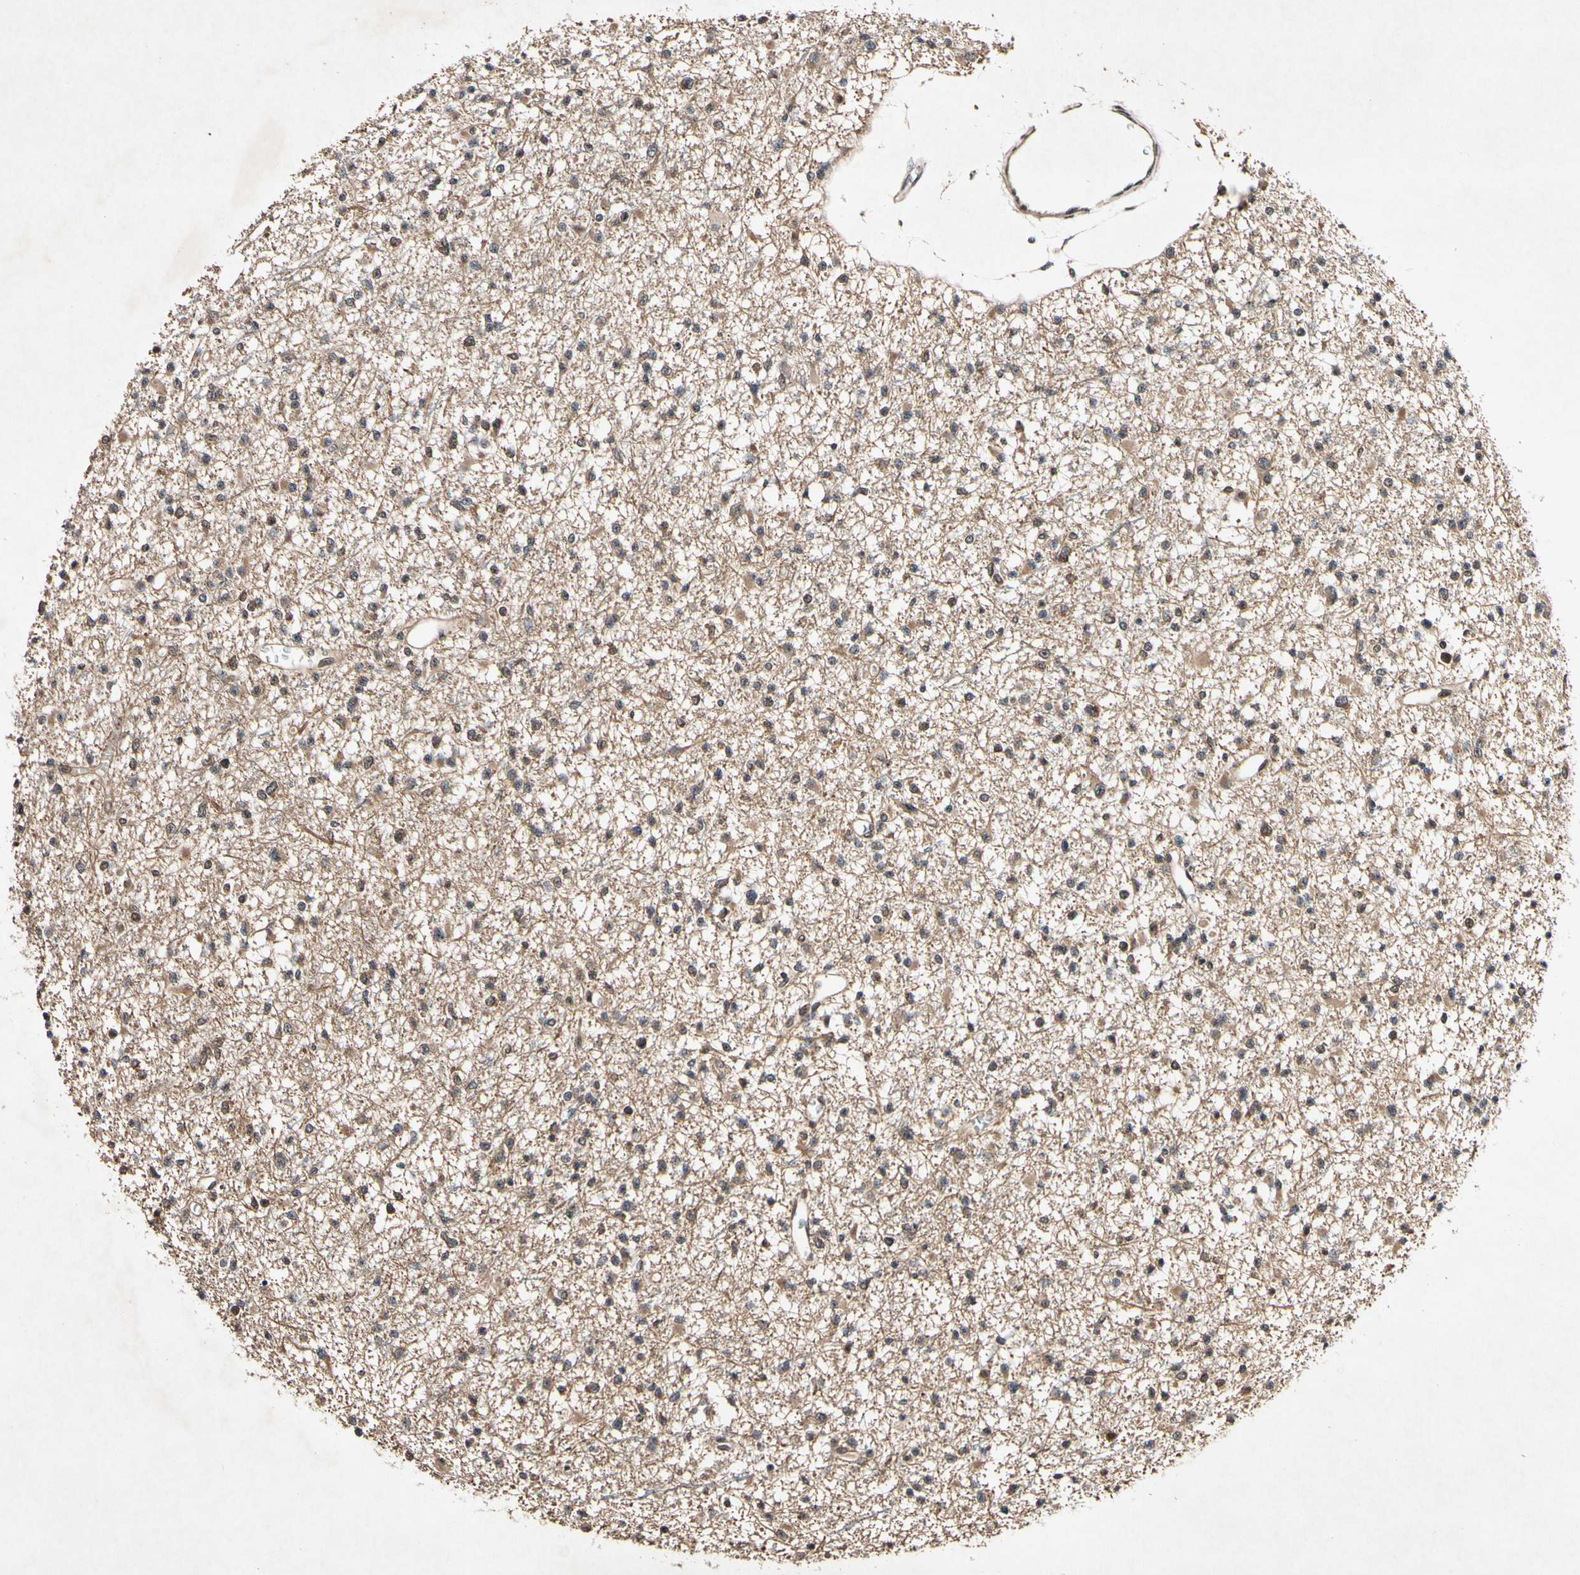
{"staining": {"intensity": "moderate", "quantity": ">75%", "location": "cytoplasmic/membranous,nuclear"}, "tissue": "glioma", "cell_type": "Tumor cells", "image_type": "cancer", "snomed": [{"axis": "morphology", "description": "Glioma, malignant, Low grade"}, {"axis": "topography", "description": "Brain"}], "caption": "An IHC micrograph of tumor tissue is shown. Protein staining in brown highlights moderate cytoplasmic/membranous and nuclear positivity in malignant low-grade glioma within tumor cells. (Stains: DAB (3,3'-diaminobenzidine) in brown, nuclei in blue, Microscopy: brightfield microscopy at high magnification).", "gene": "CSNK1E", "patient": {"sex": "female", "age": 22}}